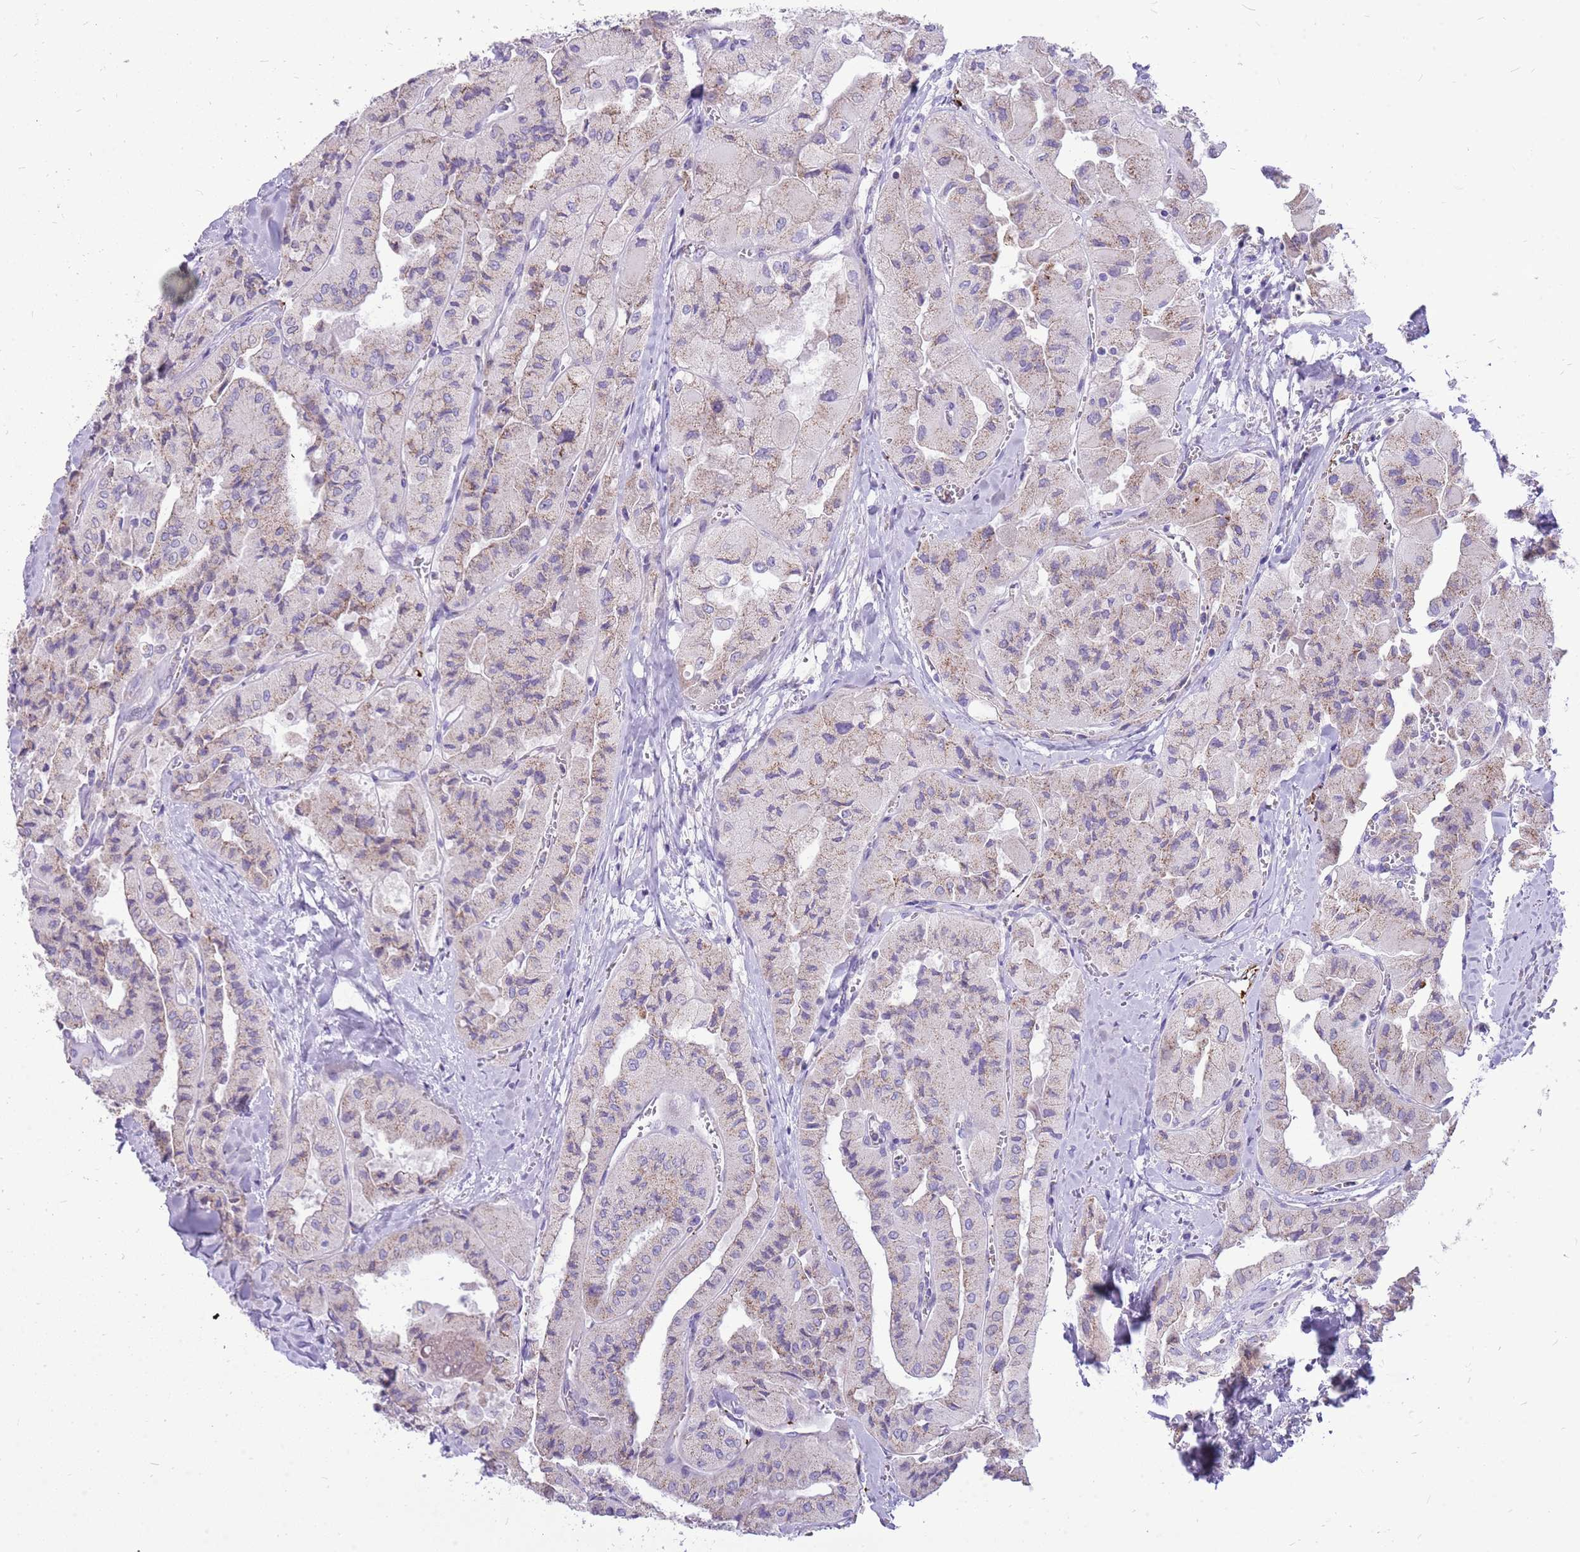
{"staining": {"intensity": "weak", "quantity": "25%-75%", "location": "cytoplasmic/membranous"}, "tissue": "thyroid cancer", "cell_type": "Tumor cells", "image_type": "cancer", "snomed": [{"axis": "morphology", "description": "Normal tissue, NOS"}, {"axis": "morphology", "description": "Papillary adenocarcinoma, NOS"}, {"axis": "topography", "description": "Thyroid gland"}], "caption": "Papillary adenocarcinoma (thyroid) stained with DAB (3,3'-diaminobenzidine) immunohistochemistry demonstrates low levels of weak cytoplasmic/membranous positivity in about 25%-75% of tumor cells.", "gene": "PCNX1", "patient": {"sex": "female", "age": 59}}